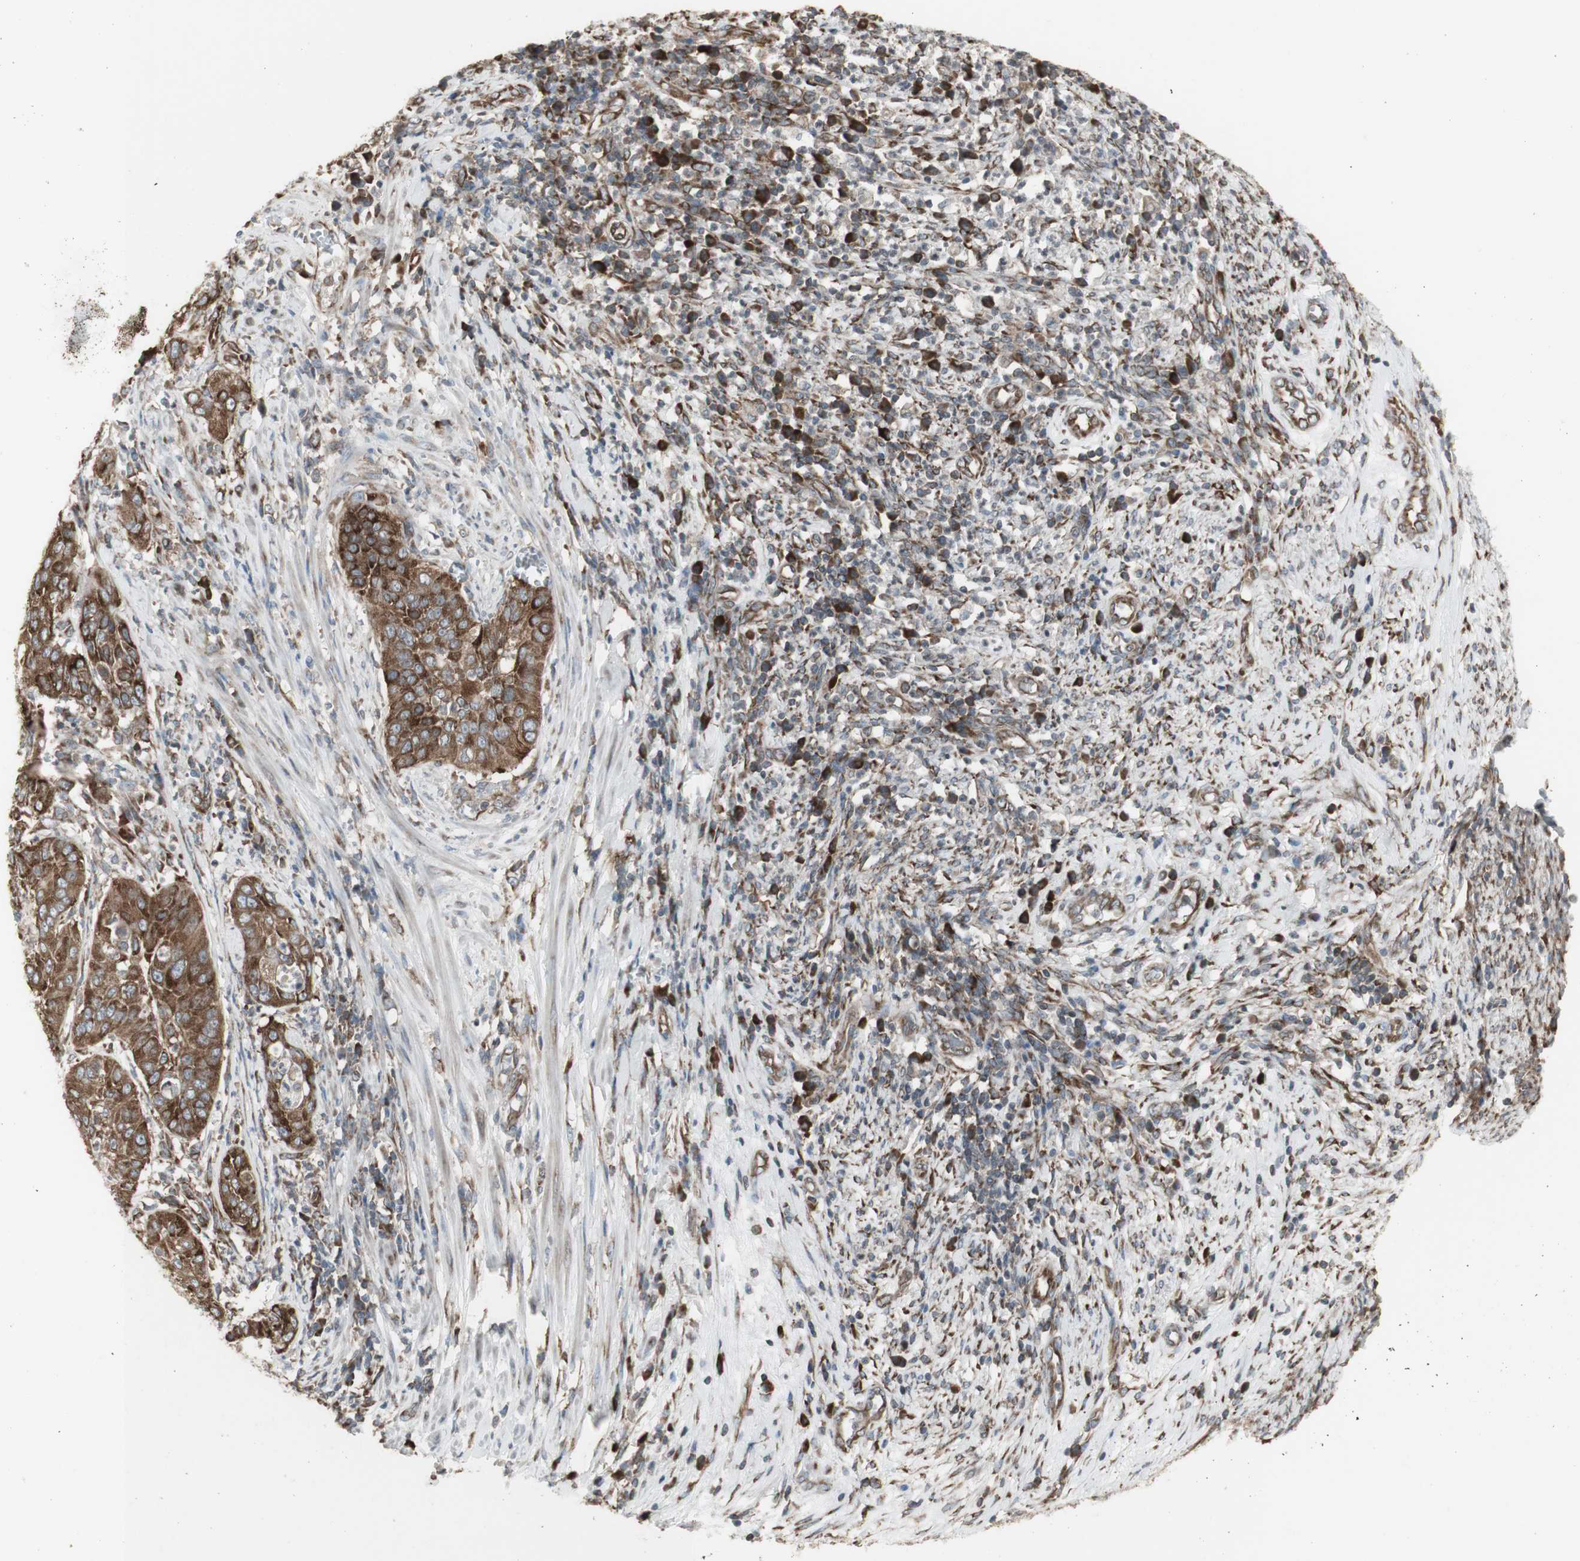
{"staining": {"intensity": "strong", "quantity": ">75%", "location": "cytoplasmic/membranous"}, "tissue": "cervical cancer", "cell_type": "Tumor cells", "image_type": "cancer", "snomed": [{"axis": "morphology", "description": "Normal tissue, NOS"}, {"axis": "morphology", "description": "Squamous cell carcinoma, NOS"}, {"axis": "topography", "description": "Cervix"}], "caption": "There is high levels of strong cytoplasmic/membranous expression in tumor cells of cervical cancer (squamous cell carcinoma), as demonstrated by immunohistochemical staining (brown color).", "gene": "FKBP3", "patient": {"sex": "female", "age": 39}}